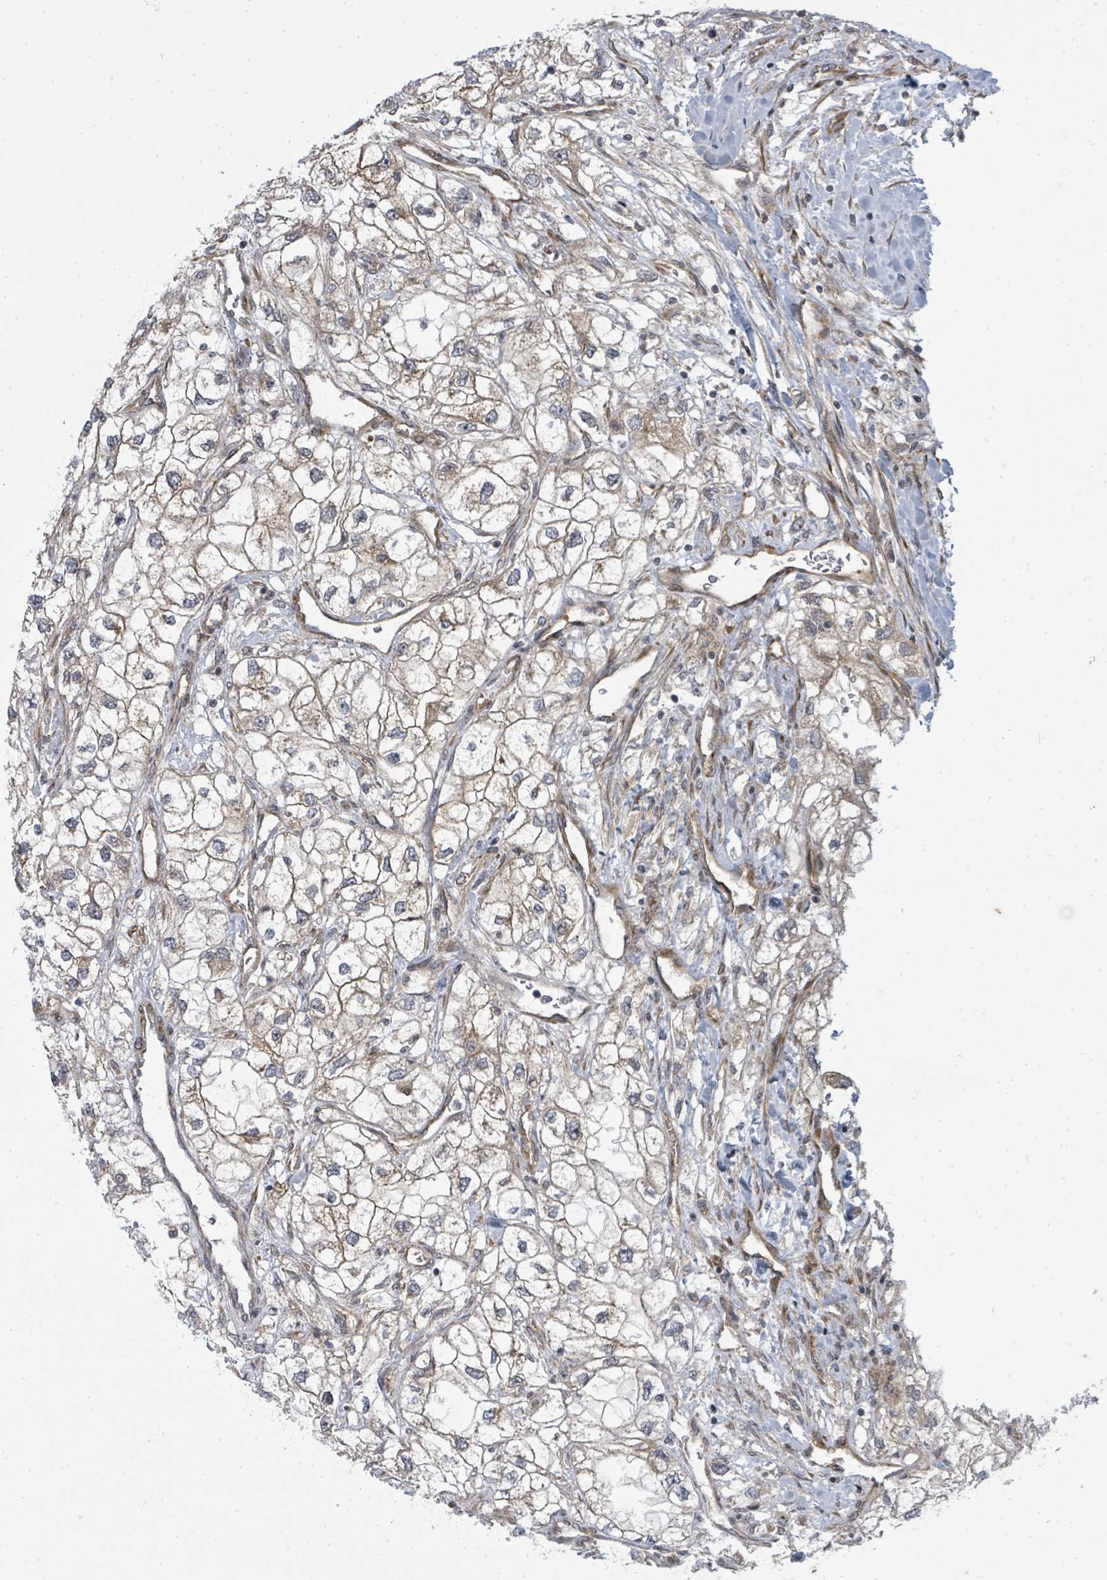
{"staining": {"intensity": "weak", "quantity": "25%-75%", "location": "cytoplasmic/membranous"}, "tissue": "renal cancer", "cell_type": "Tumor cells", "image_type": "cancer", "snomed": [{"axis": "morphology", "description": "Adenocarcinoma, NOS"}, {"axis": "topography", "description": "Kidney"}], "caption": "Brown immunohistochemical staining in human adenocarcinoma (renal) exhibits weak cytoplasmic/membranous staining in about 25%-75% of tumor cells.", "gene": "PSMG2", "patient": {"sex": "male", "age": 59}}